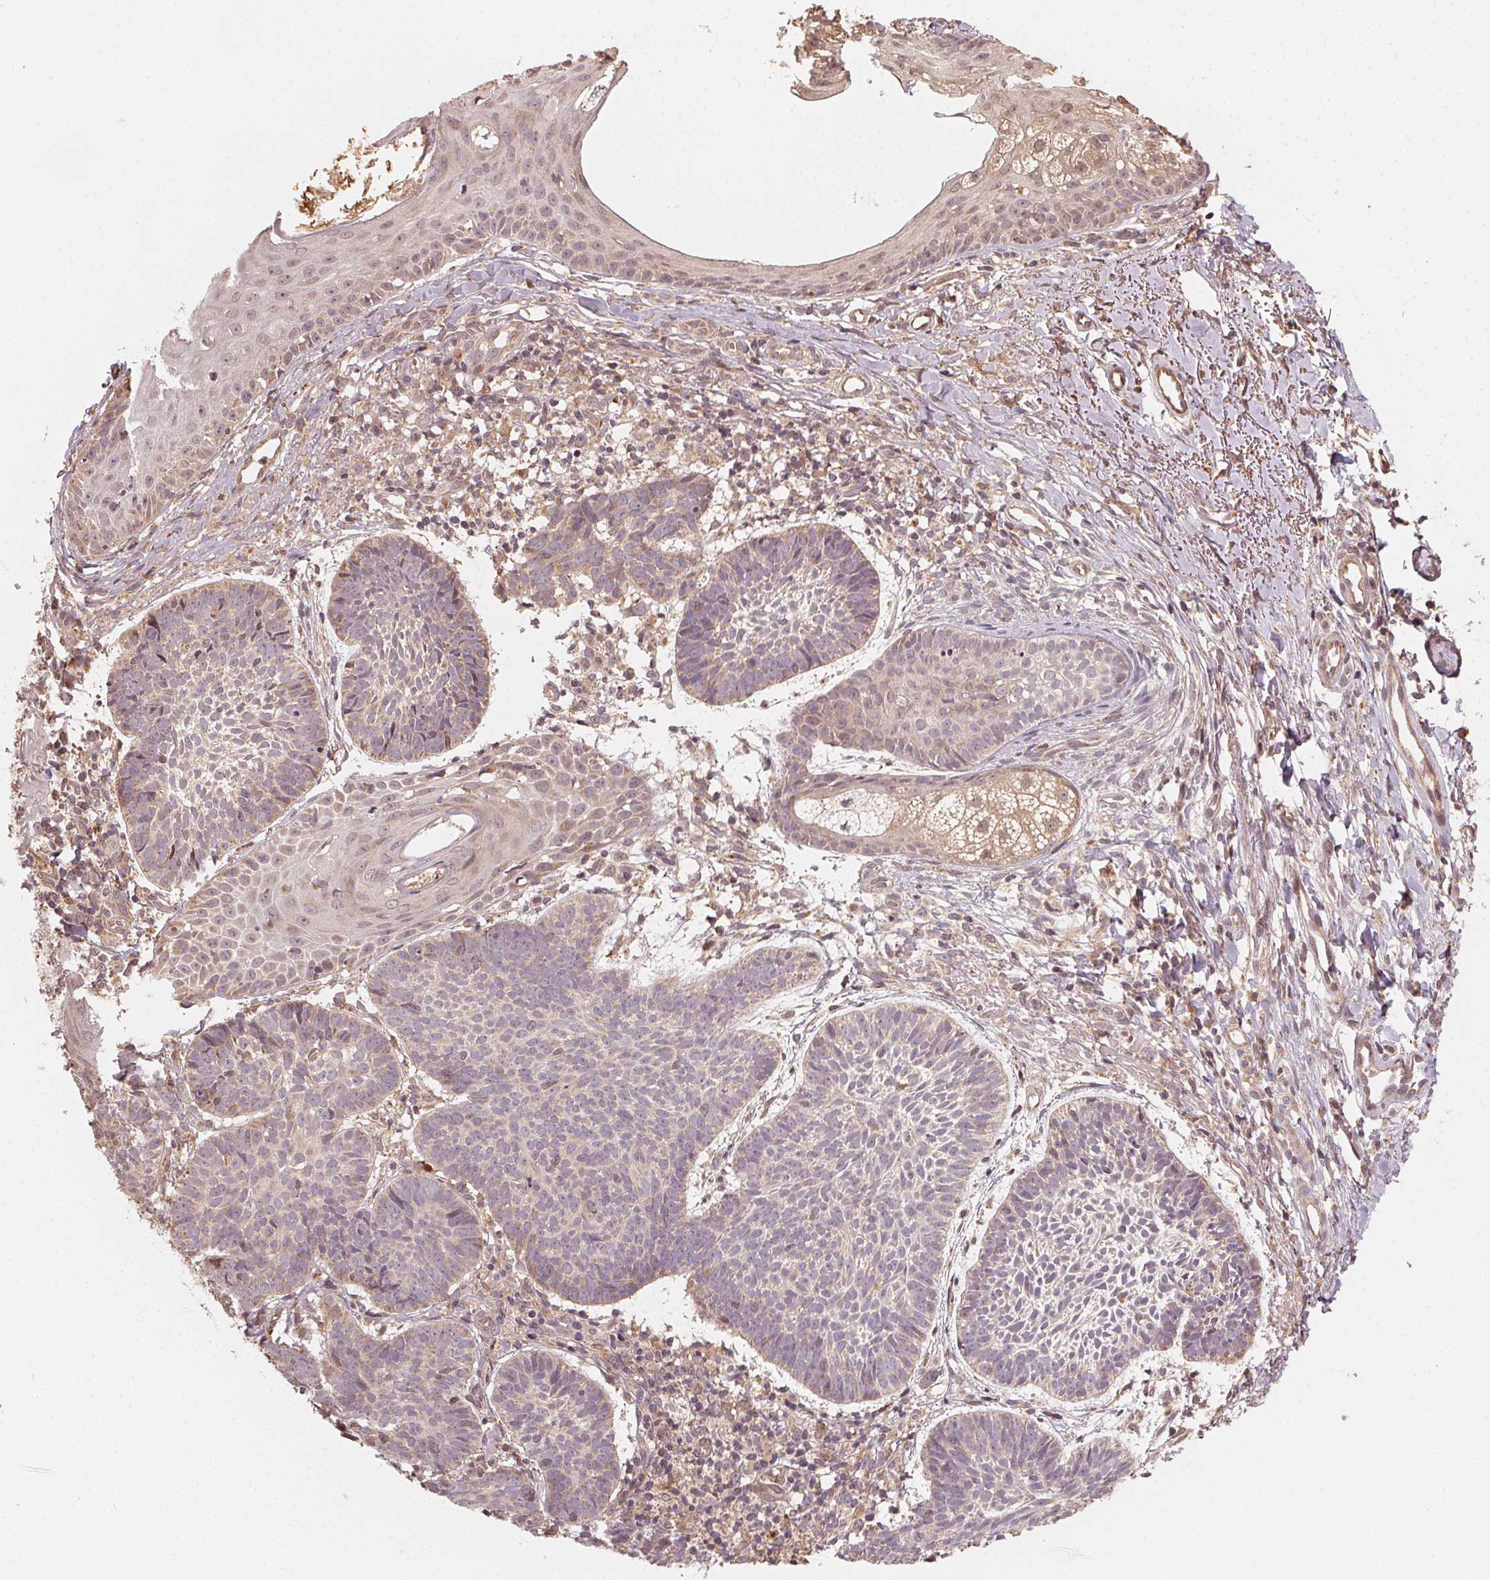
{"staining": {"intensity": "weak", "quantity": "25%-75%", "location": "cytoplasmic/membranous"}, "tissue": "skin cancer", "cell_type": "Tumor cells", "image_type": "cancer", "snomed": [{"axis": "morphology", "description": "Basal cell carcinoma"}, {"axis": "topography", "description": "Skin"}], "caption": "Immunohistochemistry (IHC) (DAB) staining of skin basal cell carcinoma exhibits weak cytoplasmic/membranous protein expression in approximately 25%-75% of tumor cells. Nuclei are stained in blue.", "gene": "WBP2", "patient": {"sex": "male", "age": 72}}